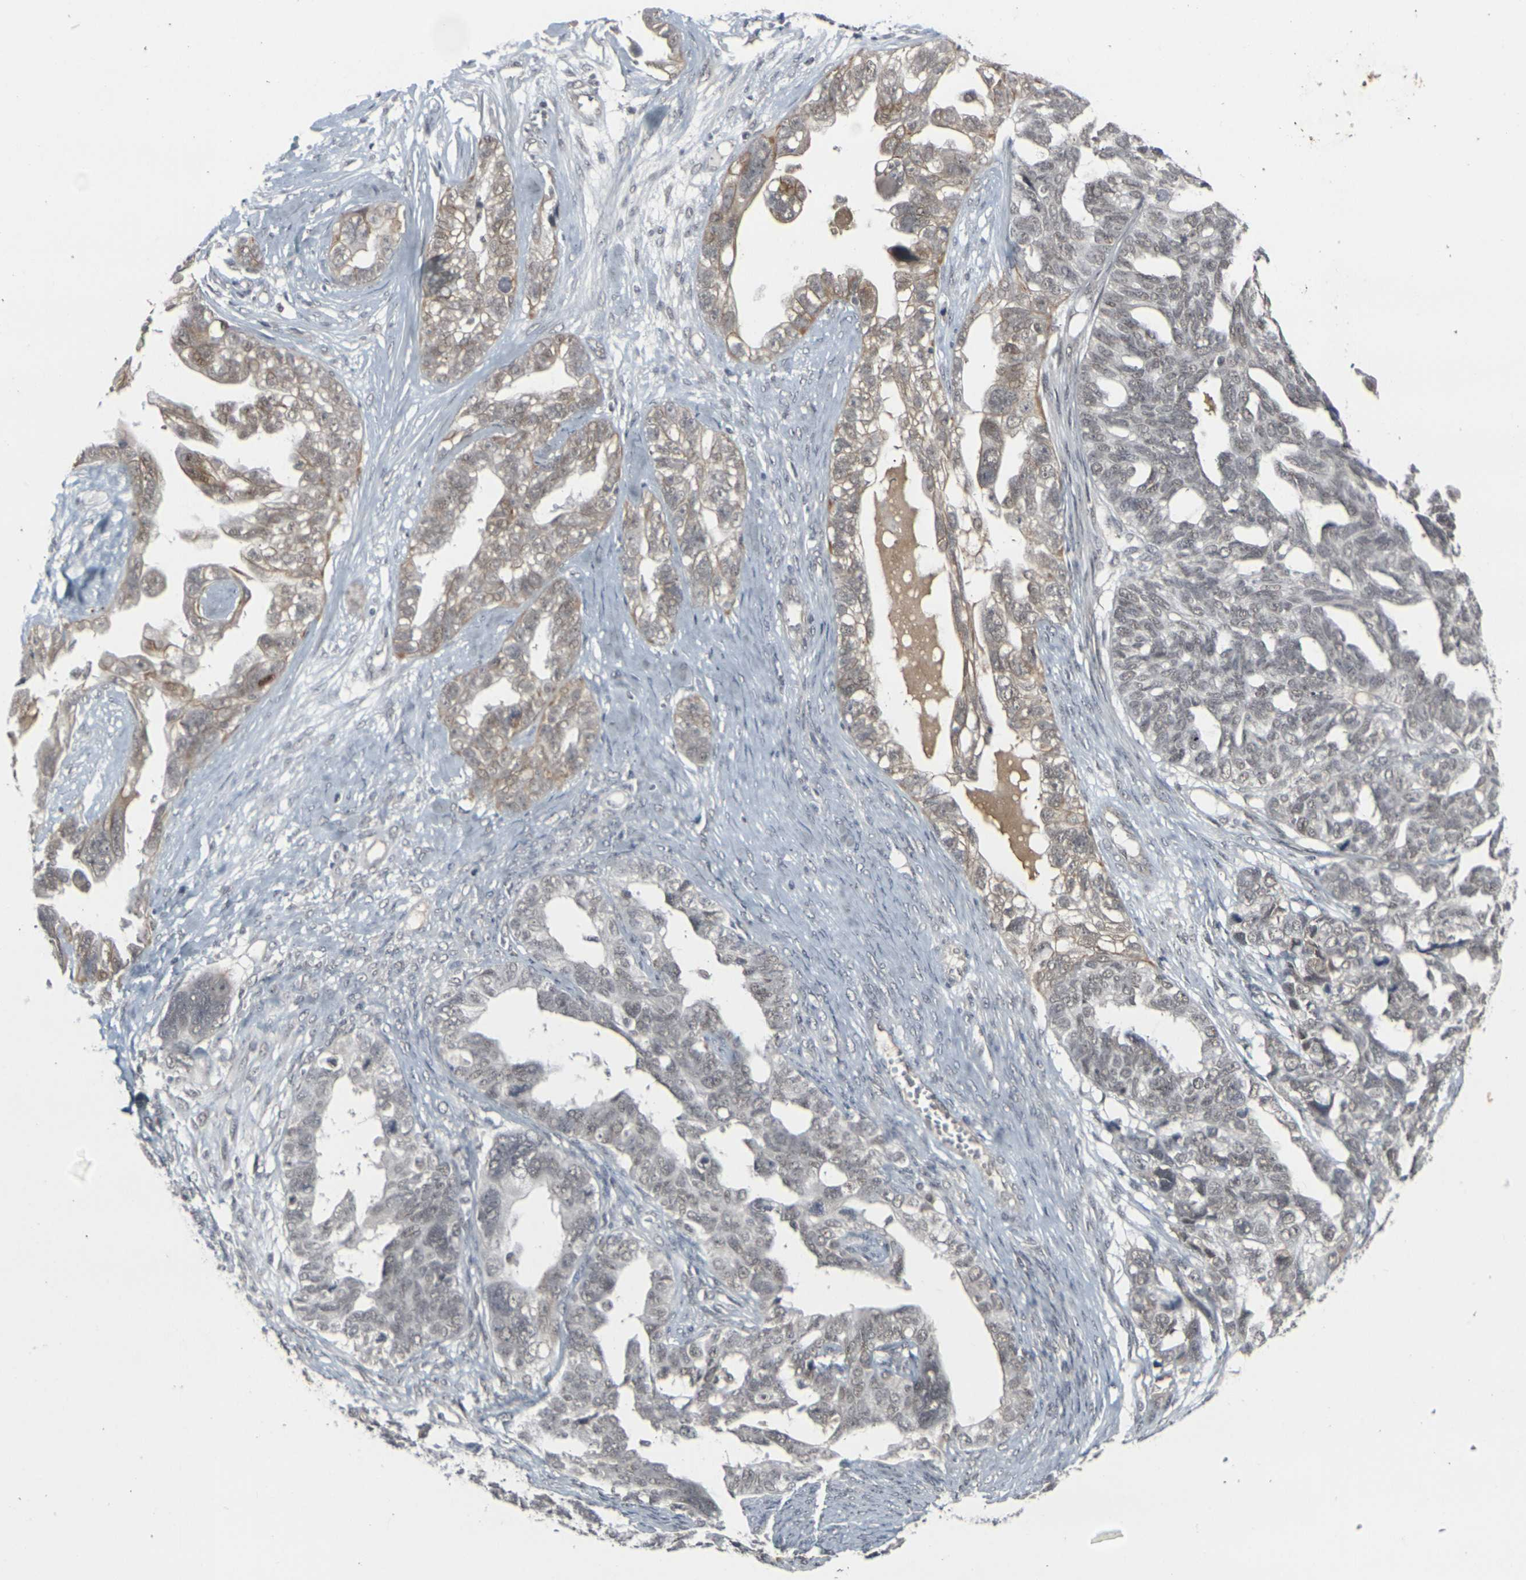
{"staining": {"intensity": "moderate", "quantity": "25%-75%", "location": "cytoplasmic/membranous"}, "tissue": "ovarian cancer", "cell_type": "Tumor cells", "image_type": "cancer", "snomed": [{"axis": "morphology", "description": "Cystadenocarcinoma, serous, NOS"}, {"axis": "topography", "description": "Ovary"}], "caption": "Immunohistochemical staining of human ovarian cancer (serous cystadenocarcinoma) shows medium levels of moderate cytoplasmic/membranous staining in about 25%-75% of tumor cells.", "gene": "GPR19", "patient": {"sex": "female", "age": 79}}